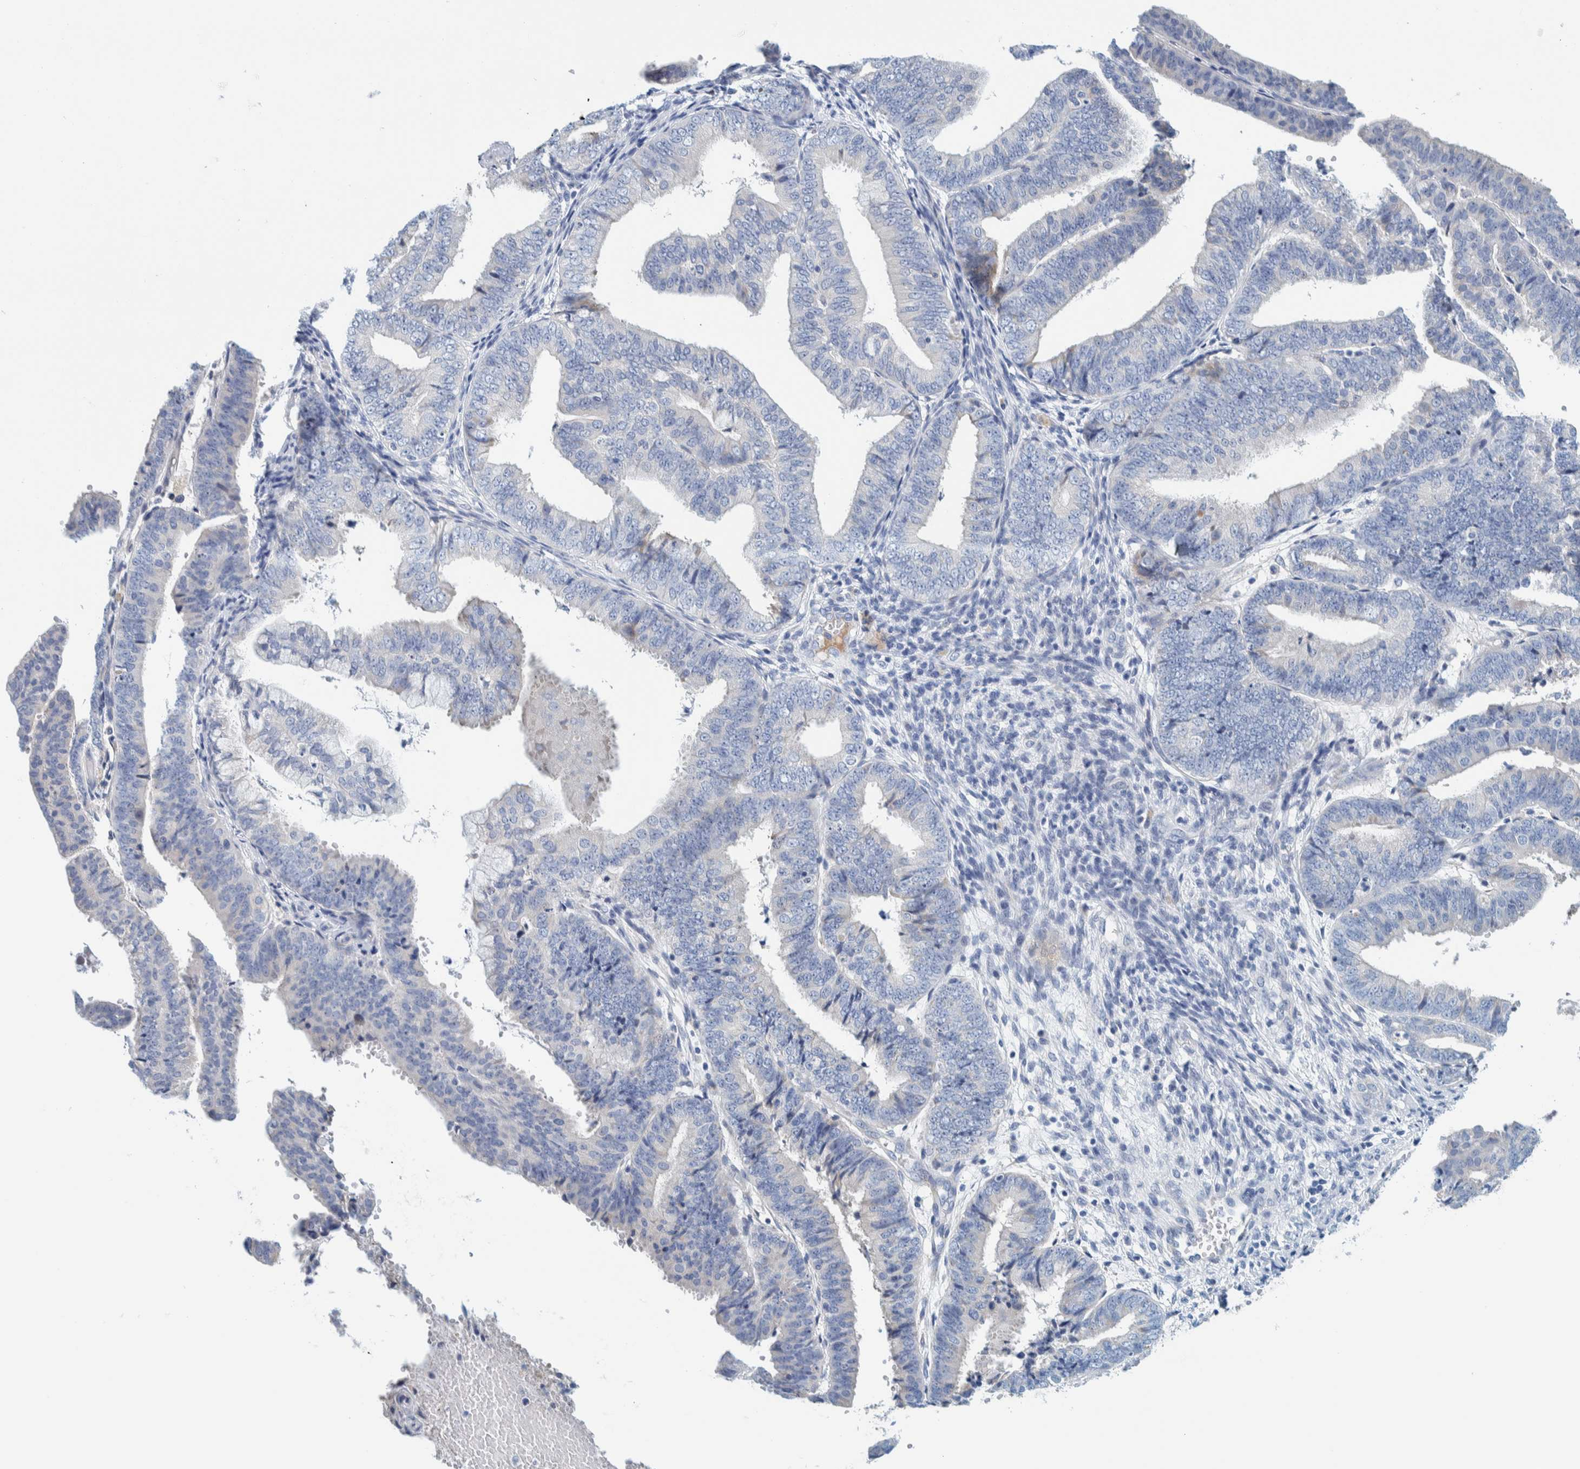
{"staining": {"intensity": "negative", "quantity": "none", "location": "none"}, "tissue": "endometrial cancer", "cell_type": "Tumor cells", "image_type": "cancer", "snomed": [{"axis": "morphology", "description": "Adenocarcinoma, NOS"}, {"axis": "topography", "description": "Endometrium"}], "caption": "Adenocarcinoma (endometrial) was stained to show a protein in brown. There is no significant staining in tumor cells.", "gene": "MOG", "patient": {"sex": "female", "age": 63}}